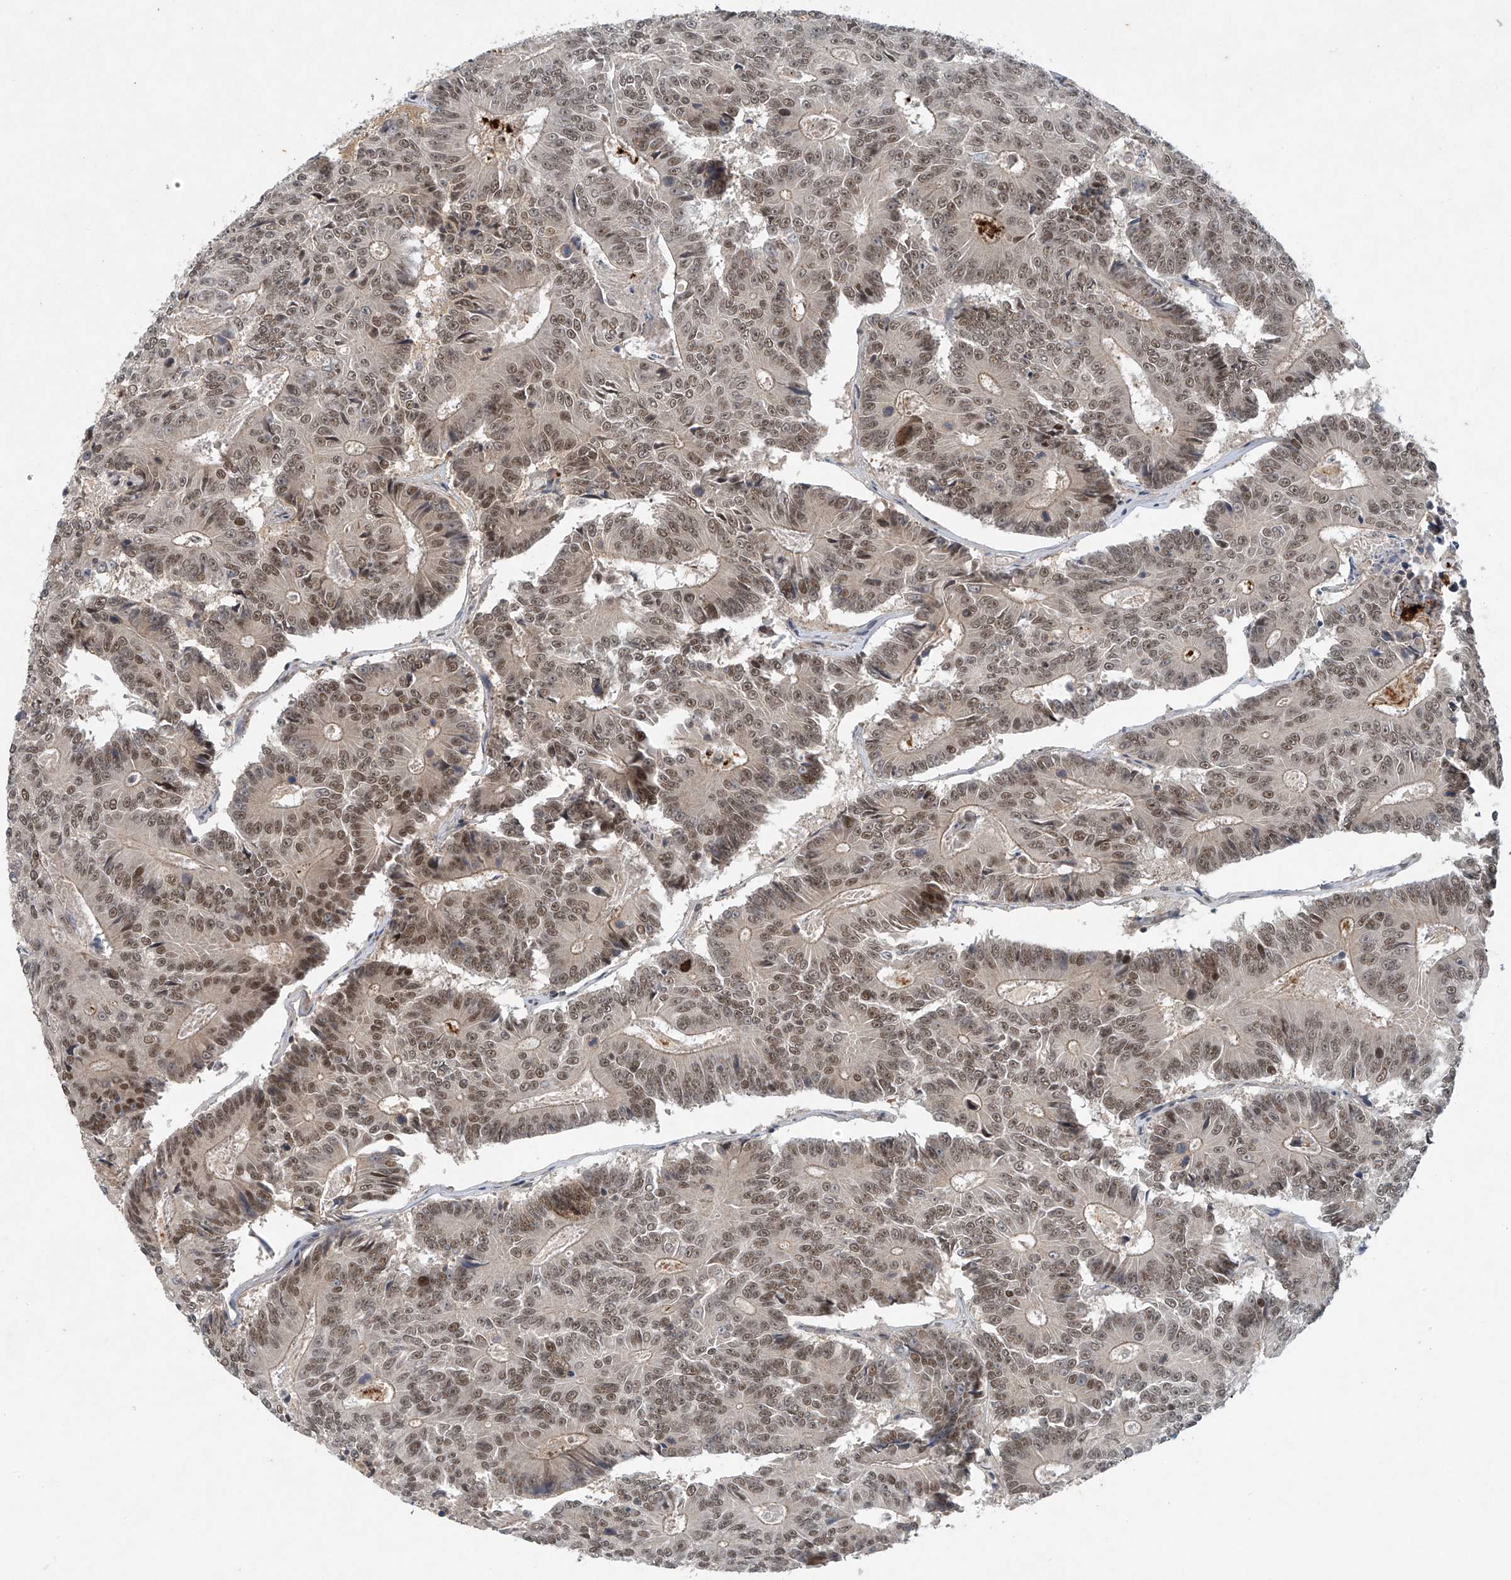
{"staining": {"intensity": "moderate", "quantity": ">75%", "location": "nuclear"}, "tissue": "colorectal cancer", "cell_type": "Tumor cells", "image_type": "cancer", "snomed": [{"axis": "morphology", "description": "Adenocarcinoma, NOS"}, {"axis": "topography", "description": "Colon"}], "caption": "Human adenocarcinoma (colorectal) stained with a protein marker demonstrates moderate staining in tumor cells.", "gene": "TAF8", "patient": {"sex": "male", "age": 83}}